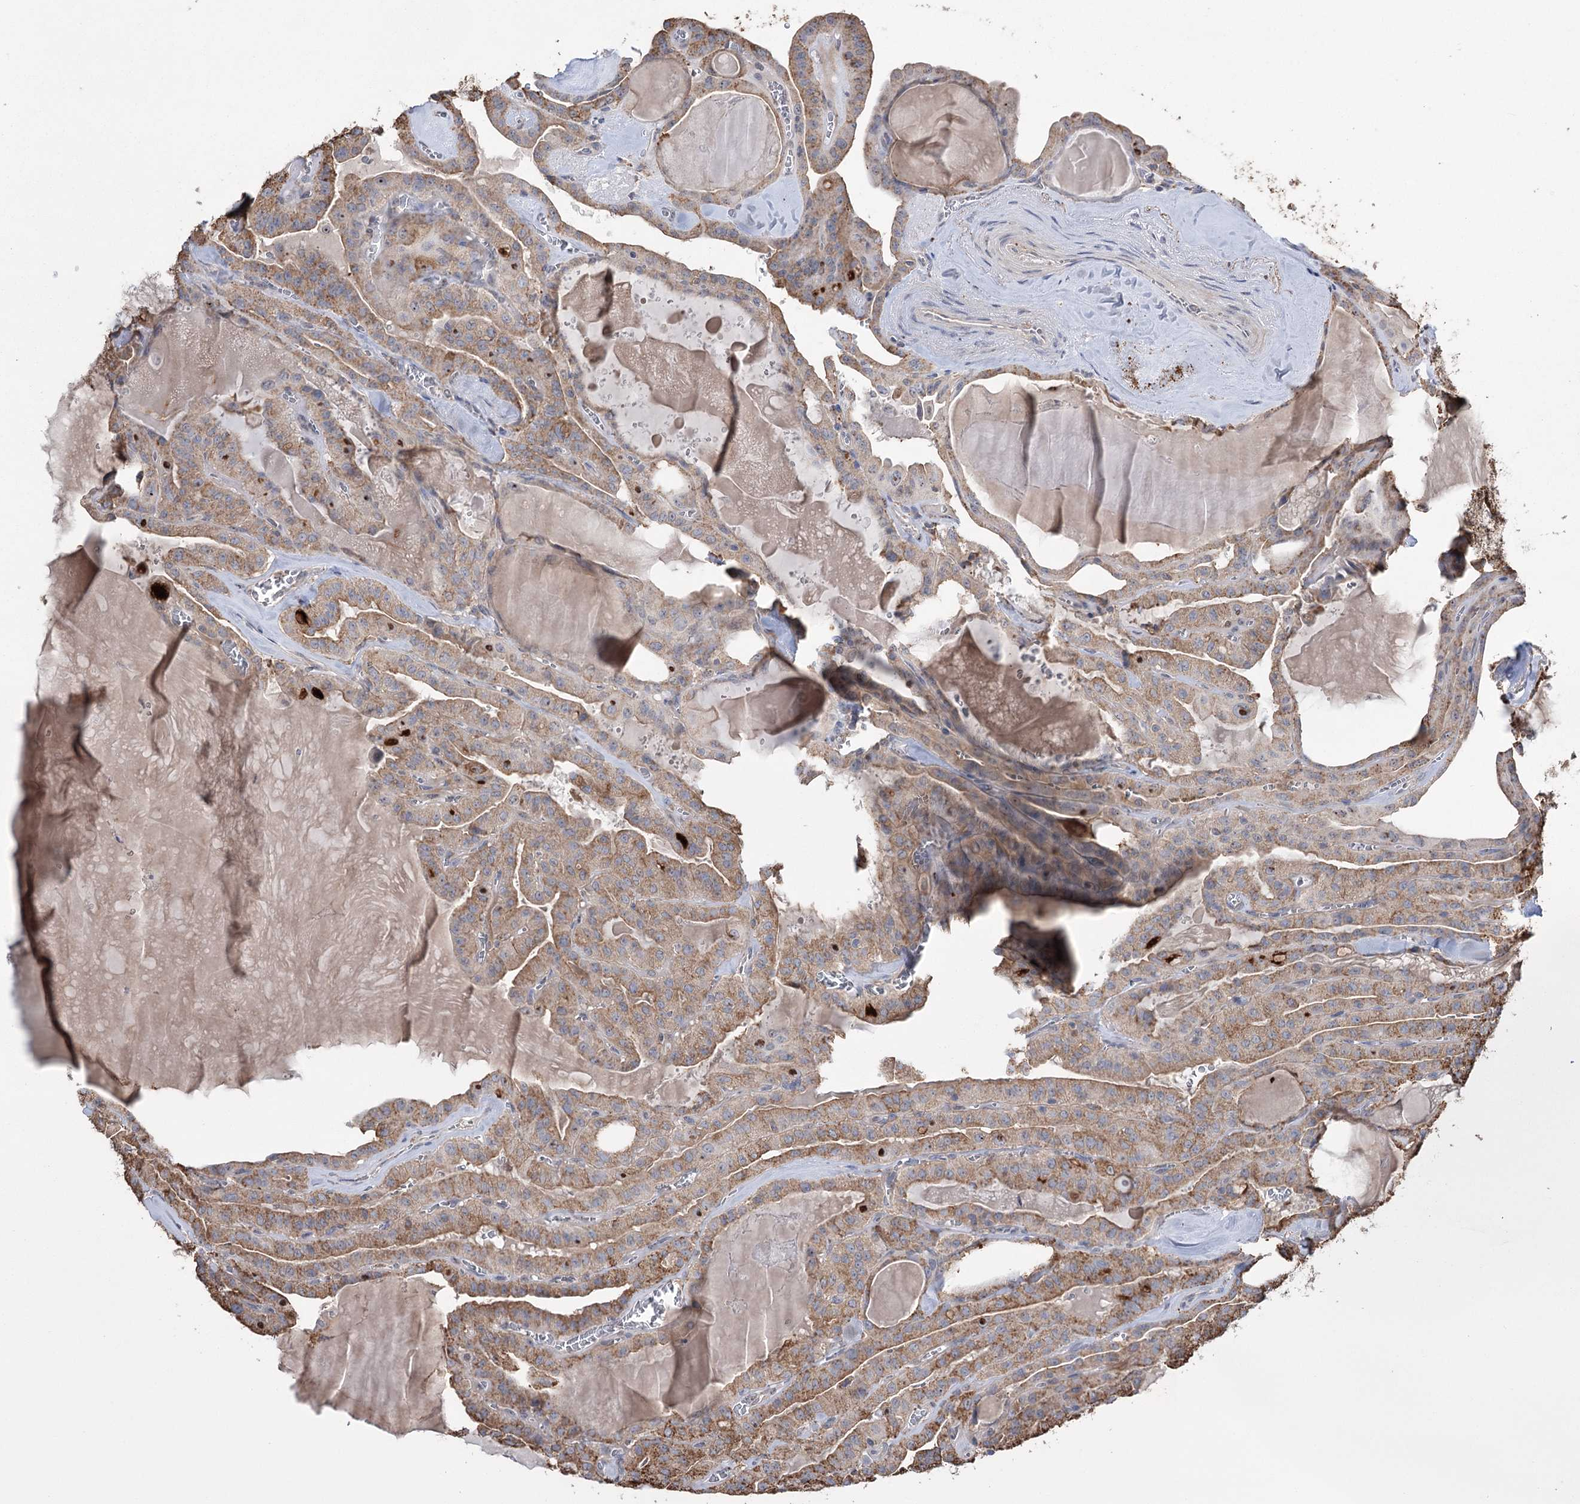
{"staining": {"intensity": "moderate", "quantity": ">75%", "location": "cytoplasmic/membranous"}, "tissue": "thyroid cancer", "cell_type": "Tumor cells", "image_type": "cancer", "snomed": [{"axis": "morphology", "description": "Papillary adenocarcinoma, NOS"}, {"axis": "topography", "description": "Thyroid gland"}], "caption": "Thyroid cancer stained with DAB immunohistochemistry (IHC) reveals medium levels of moderate cytoplasmic/membranous positivity in about >75% of tumor cells. (IHC, brightfield microscopy, high magnification).", "gene": "TRIM71", "patient": {"sex": "male", "age": 52}}